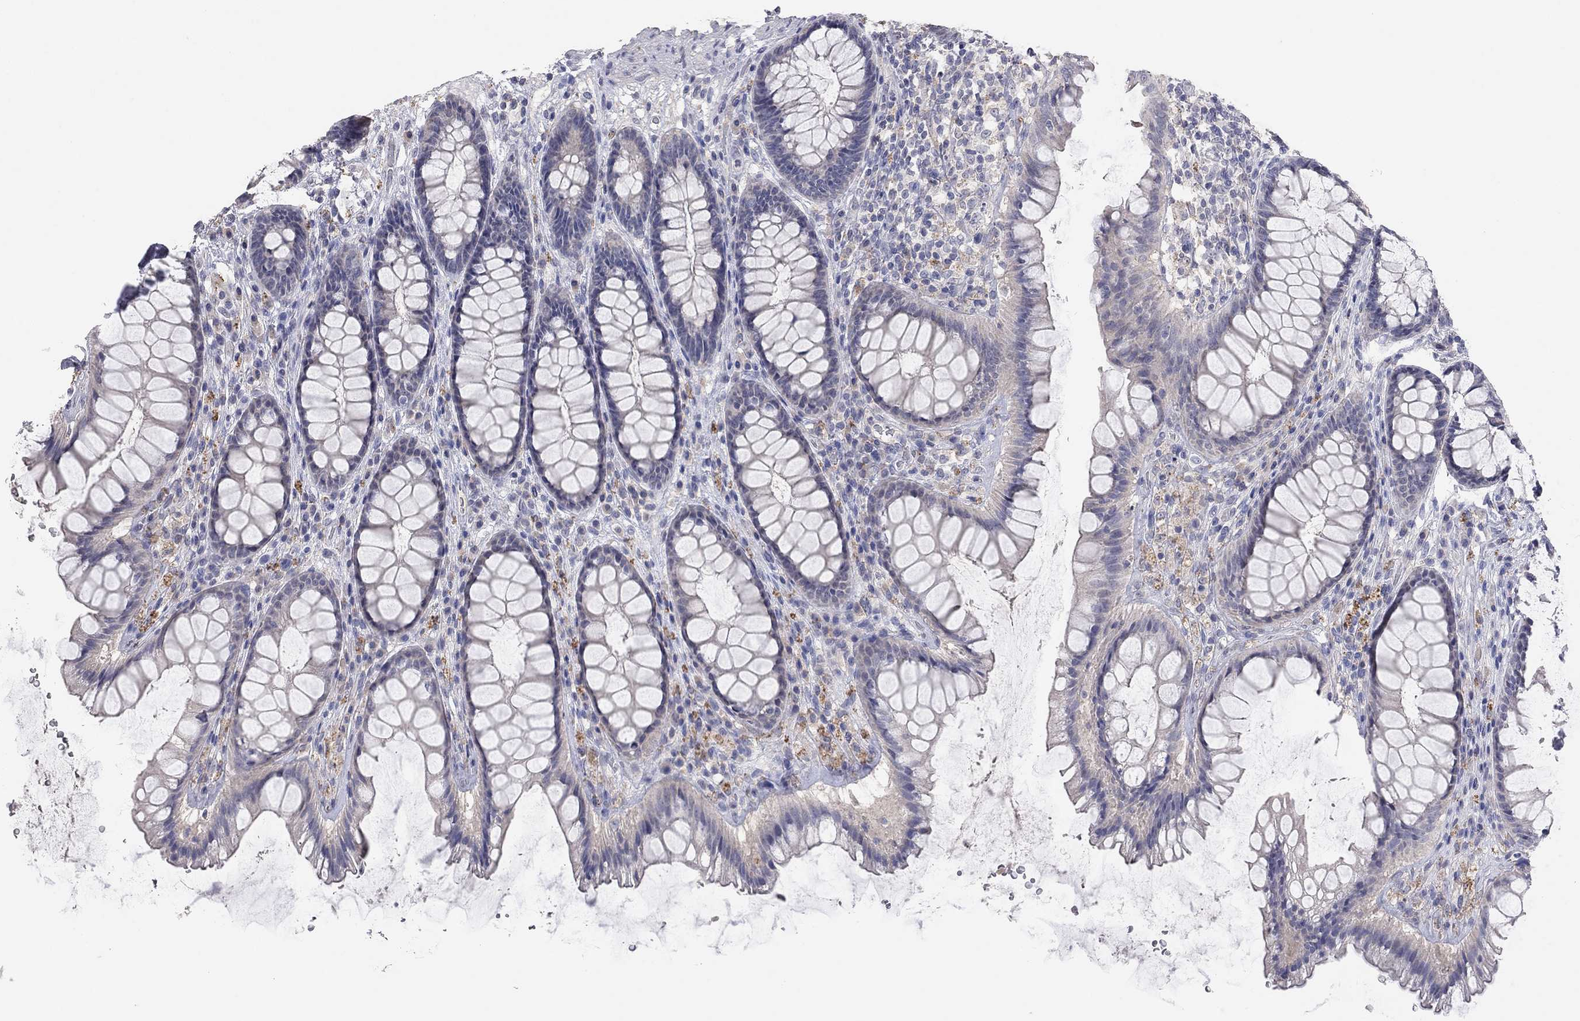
{"staining": {"intensity": "negative", "quantity": "none", "location": "none"}, "tissue": "rectum", "cell_type": "Glandular cells", "image_type": "normal", "snomed": [{"axis": "morphology", "description": "Normal tissue, NOS"}, {"axis": "topography", "description": "Rectum"}], "caption": "High power microscopy histopathology image of an IHC photomicrograph of unremarkable rectum, revealing no significant positivity in glandular cells.", "gene": "MMP13", "patient": {"sex": "male", "age": 72}}